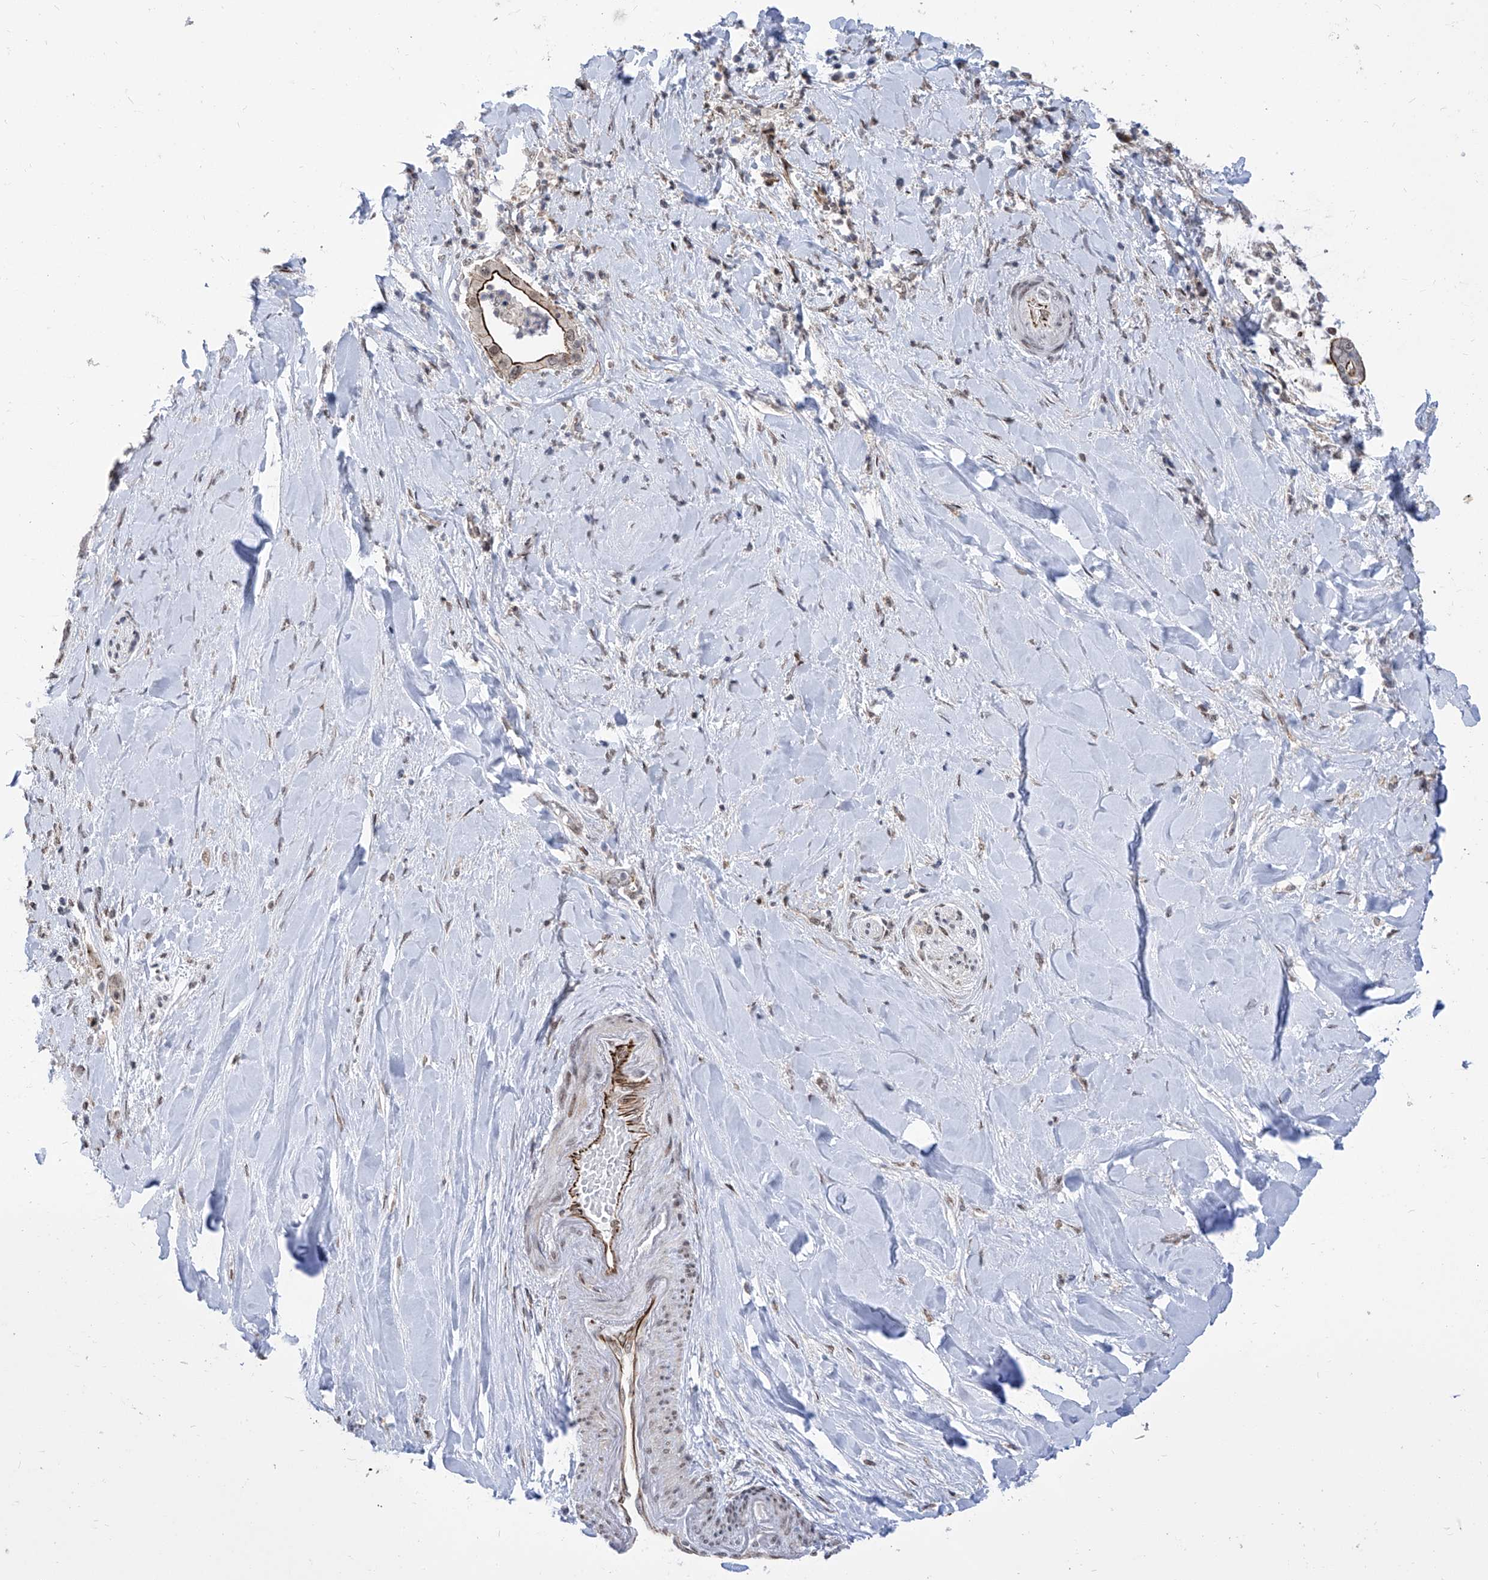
{"staining": {"intensity": "moderate", "quantity": ">75%", "location": "cytoplasmic/membranous,nuclear"}, "tissue": "liver cancer", "cell_type": "Tumor cells", "image_type": "cancer", "snomed": [{"axis": "morphology", "description": "Cholangiocarcinoma"}, {"axis": "topography", "description": "Liver"}], "caption": "Immunohistochemical staining of human liver cholangiocarcinoma exhibits medium levels of moderate cytoplasmic/membranous and nuclear expression in about >75% of tumor cells. Nuclei are stained in blue.", "gene": "CEP290", "patient": {"sex": "female", "age": 54}}